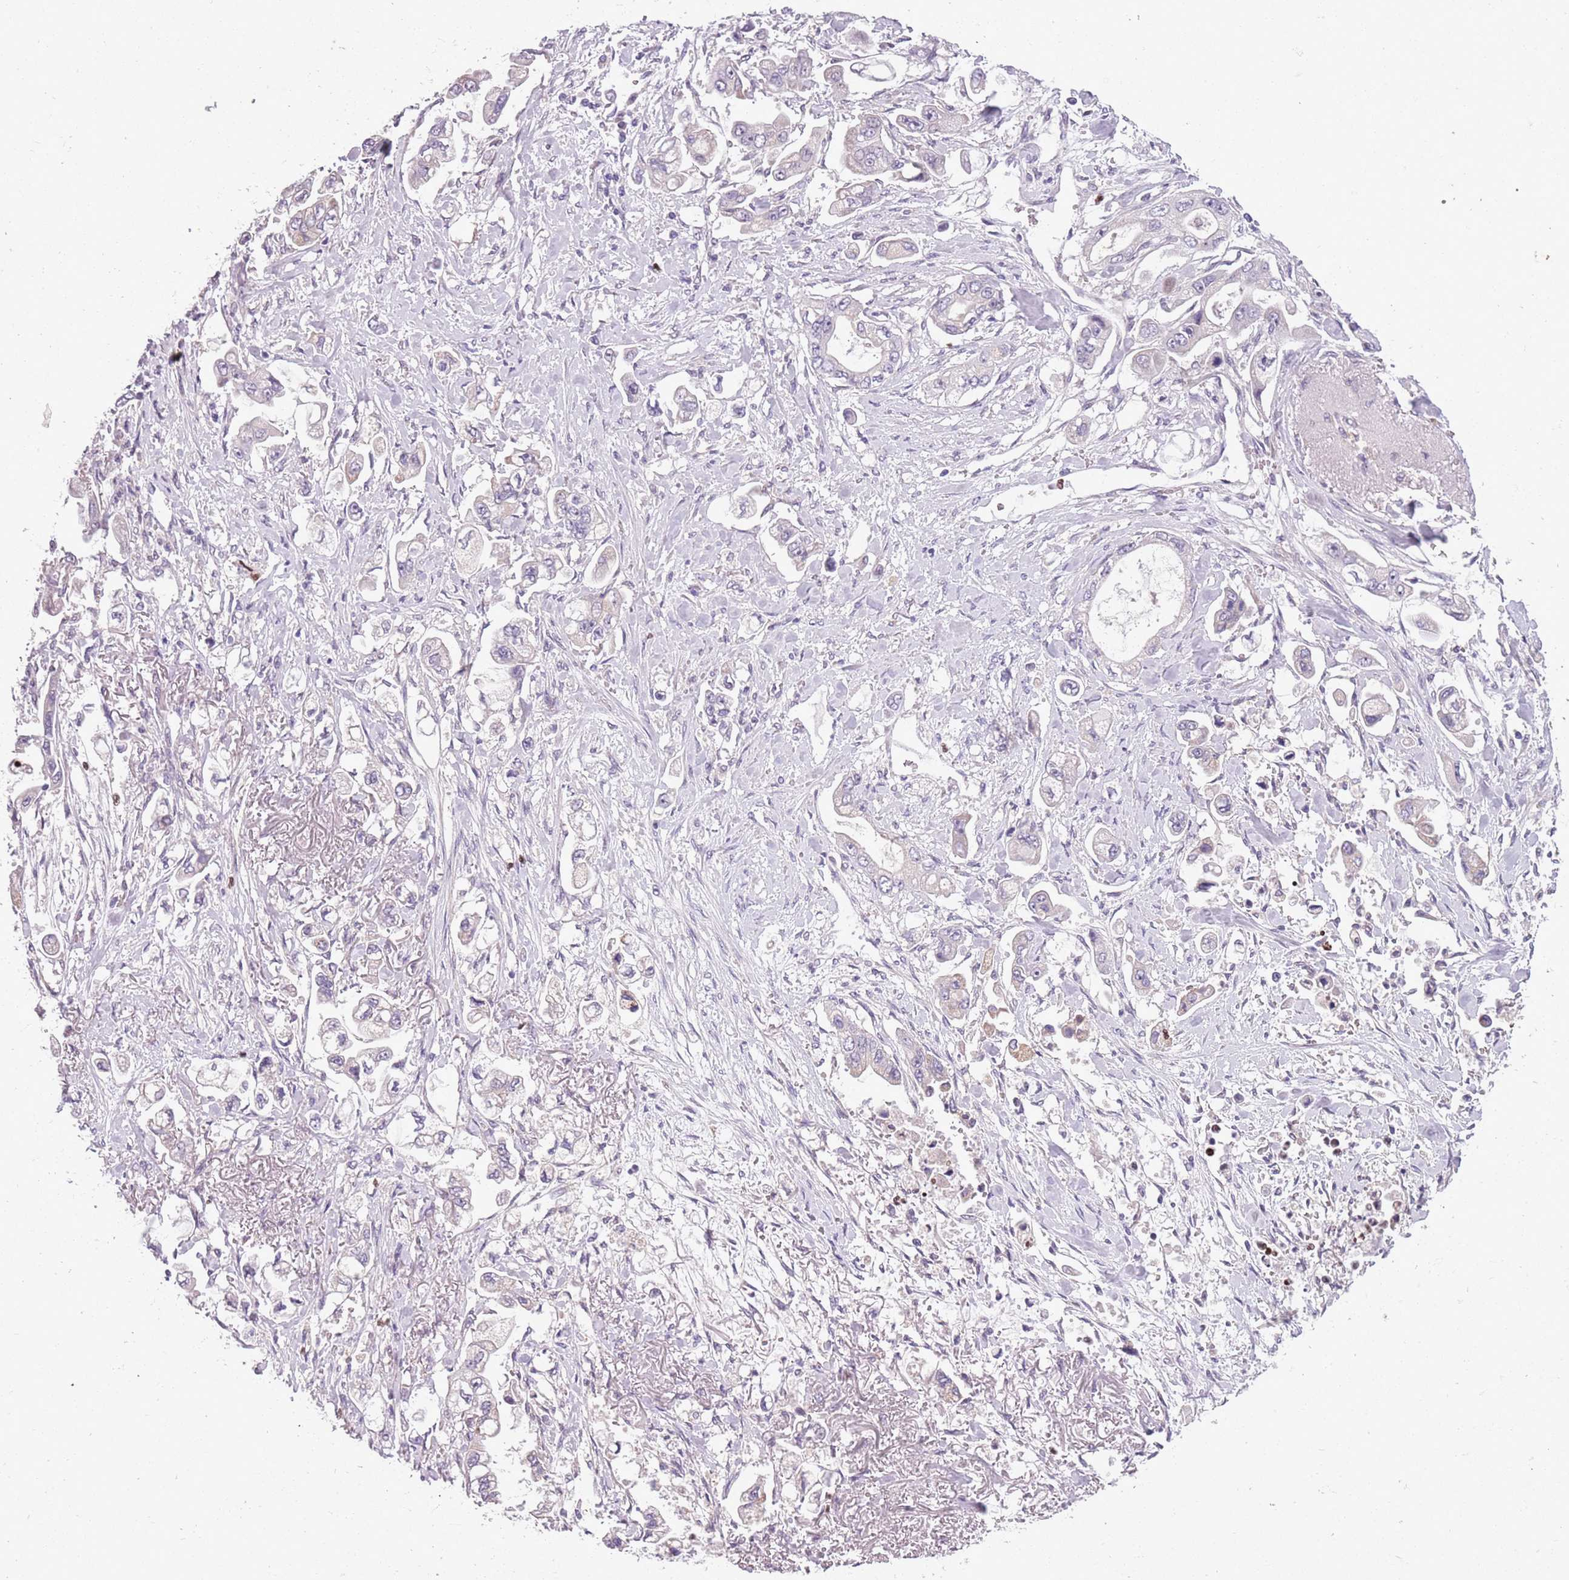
{"staining": {"intensity": "negative", "quantity": "none", "location": "none"}, "tissue": "stomach cancer", "cell_type": "Tumor cells", "image_type": "cancer", "snomed": [{"axis": "morphology", "description": "Adenocarcinoma, NOS"}, {"axis": "topography", "description": "Stomach"}], "caption": "IHC photomicrograph of human adenocarcinoma (stomach) stained for a protein (brown), which demonstrates no positivity in tumor cells.", "gene": "ADCY7", "patient": {"sex": "male", "age": 62}}